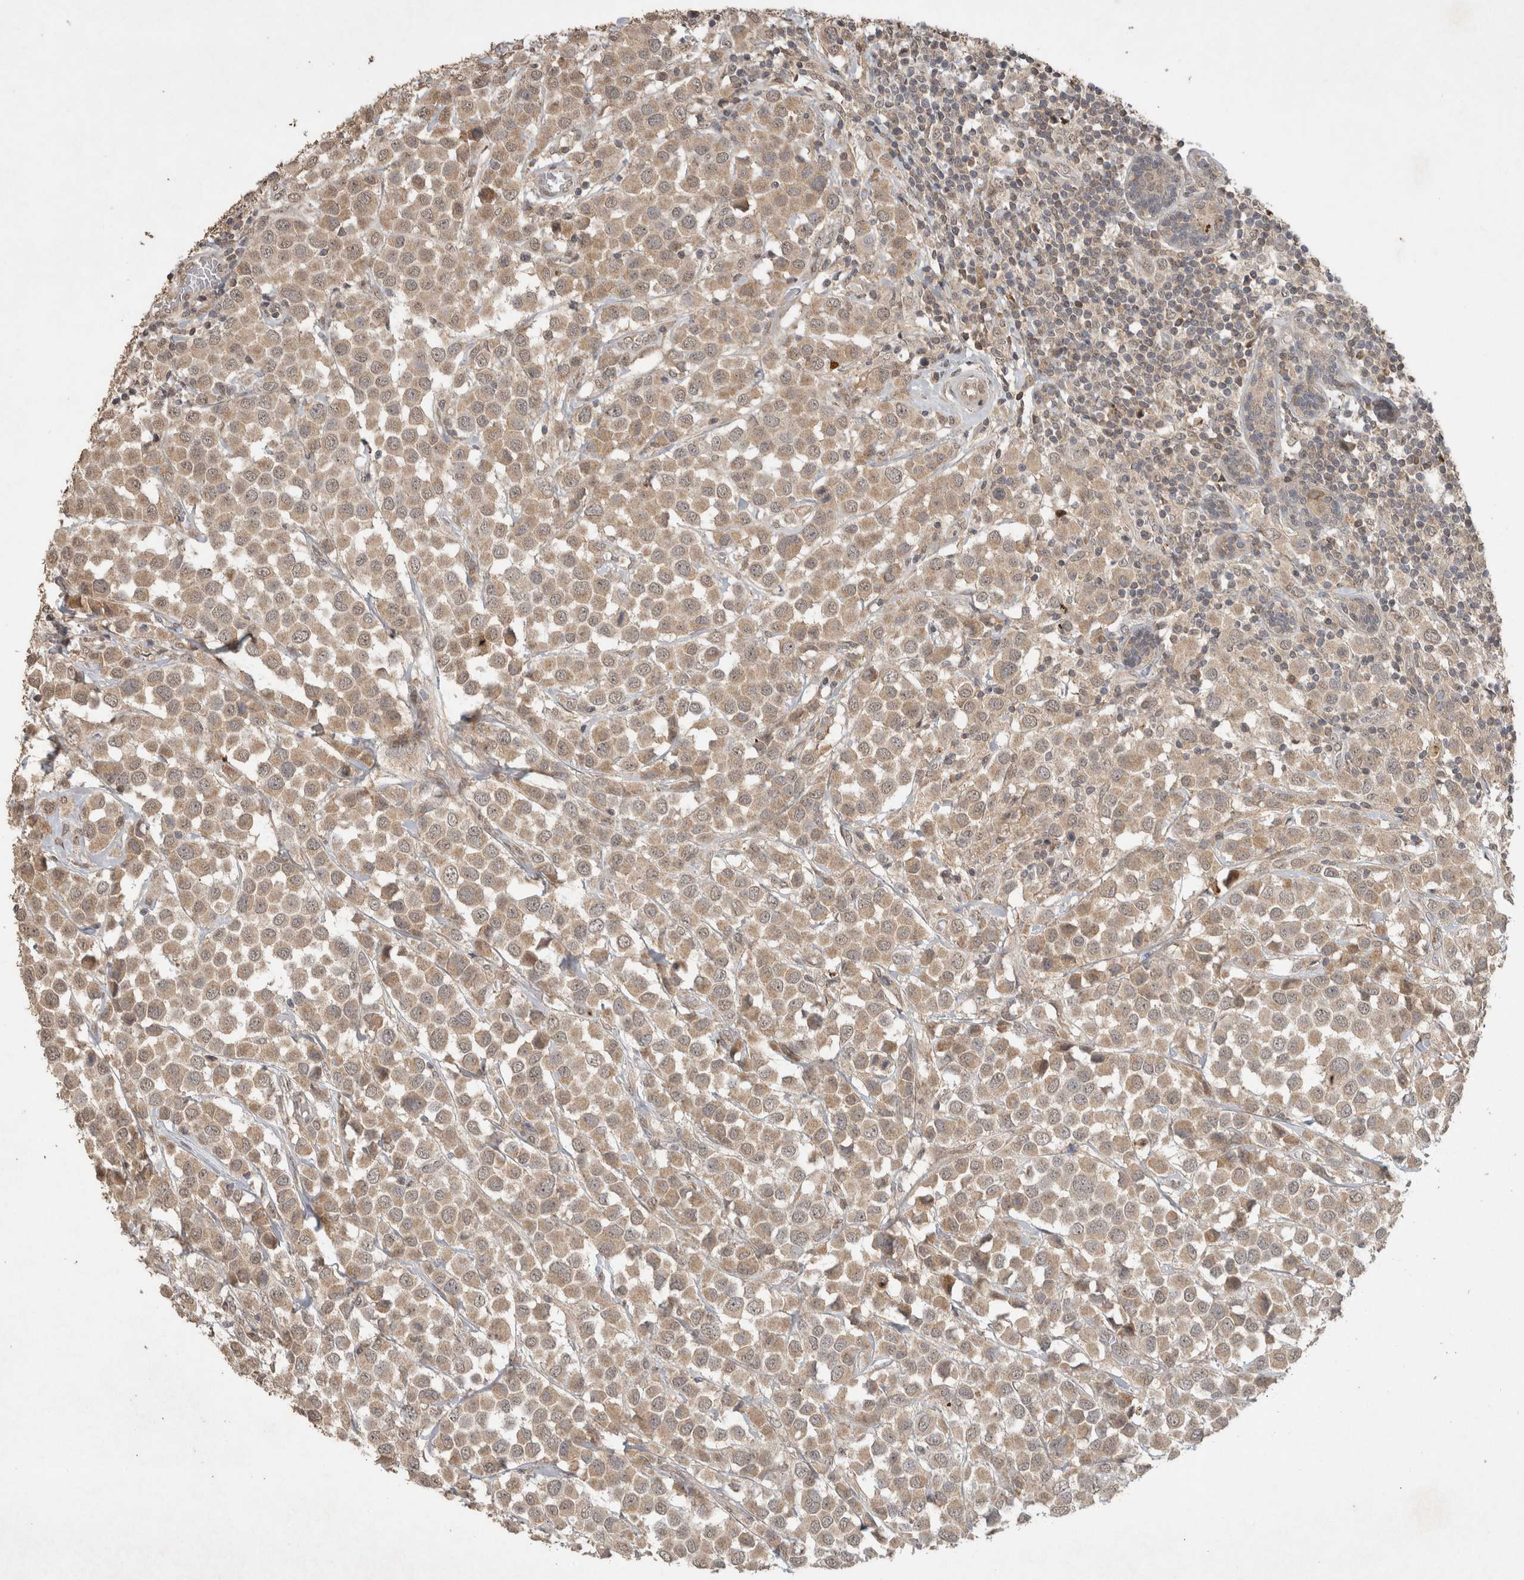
{"staining": {"intensity": "moderate", "quantity": ">75%", "location": "cytoplasmic/membranous"}, "tissue": "breast cancer", "cell_type": "Tumor cells", "image_type": "cancer", "snomed": [{"axis": "morphology", "description": "Duct carcinoma"}, {"axis": "topography", "description": "Breast"}], "caption": "Breast cancer (intraductal carcinoma) stained with a brown dye displays moderate cytoplasmic/membranous positive staining in approximately >75% of tumor cells.", "gene": "FAM3A", "patient": {"sex": "female", "age": 61}}